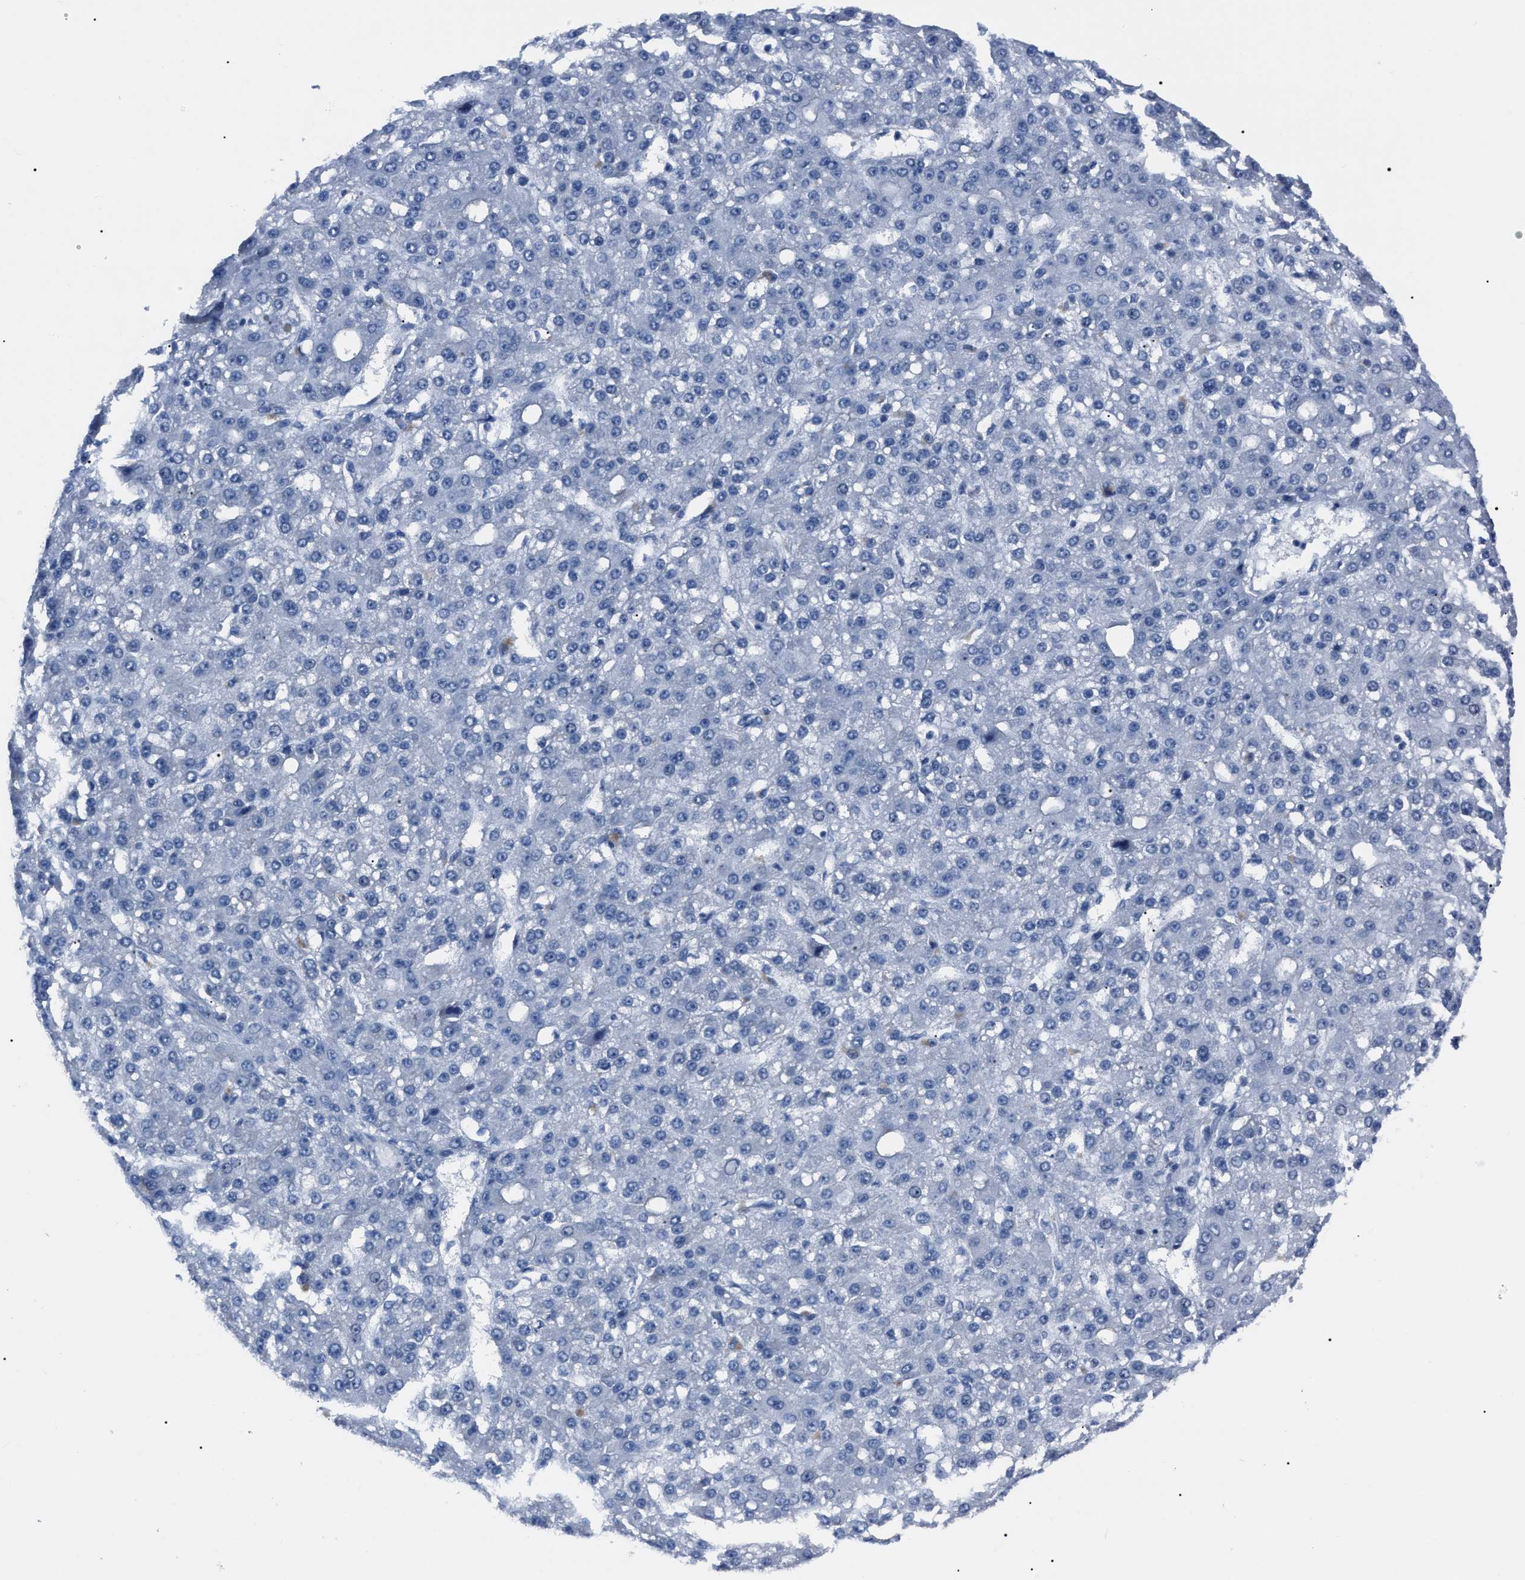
{"staining": {"intensity": "negative", "quantity": "none", "location": "none"}, "tissue": "liver cancer", "cell_type": "Tumor cells", "image_type": "cancer", "snomed": [{"axis": "morphology", "description": "Carcinoma, Hepatocellular, NOS"}, {"axis": "topography", "description": "Liver"}], "caption": "Protein analysis of hepatocellular carcinoma (liver) exhibits no significant positivity in tumor cells.", "gene": "LRWD1", "patient": {"sex": "male", "age": 67}}